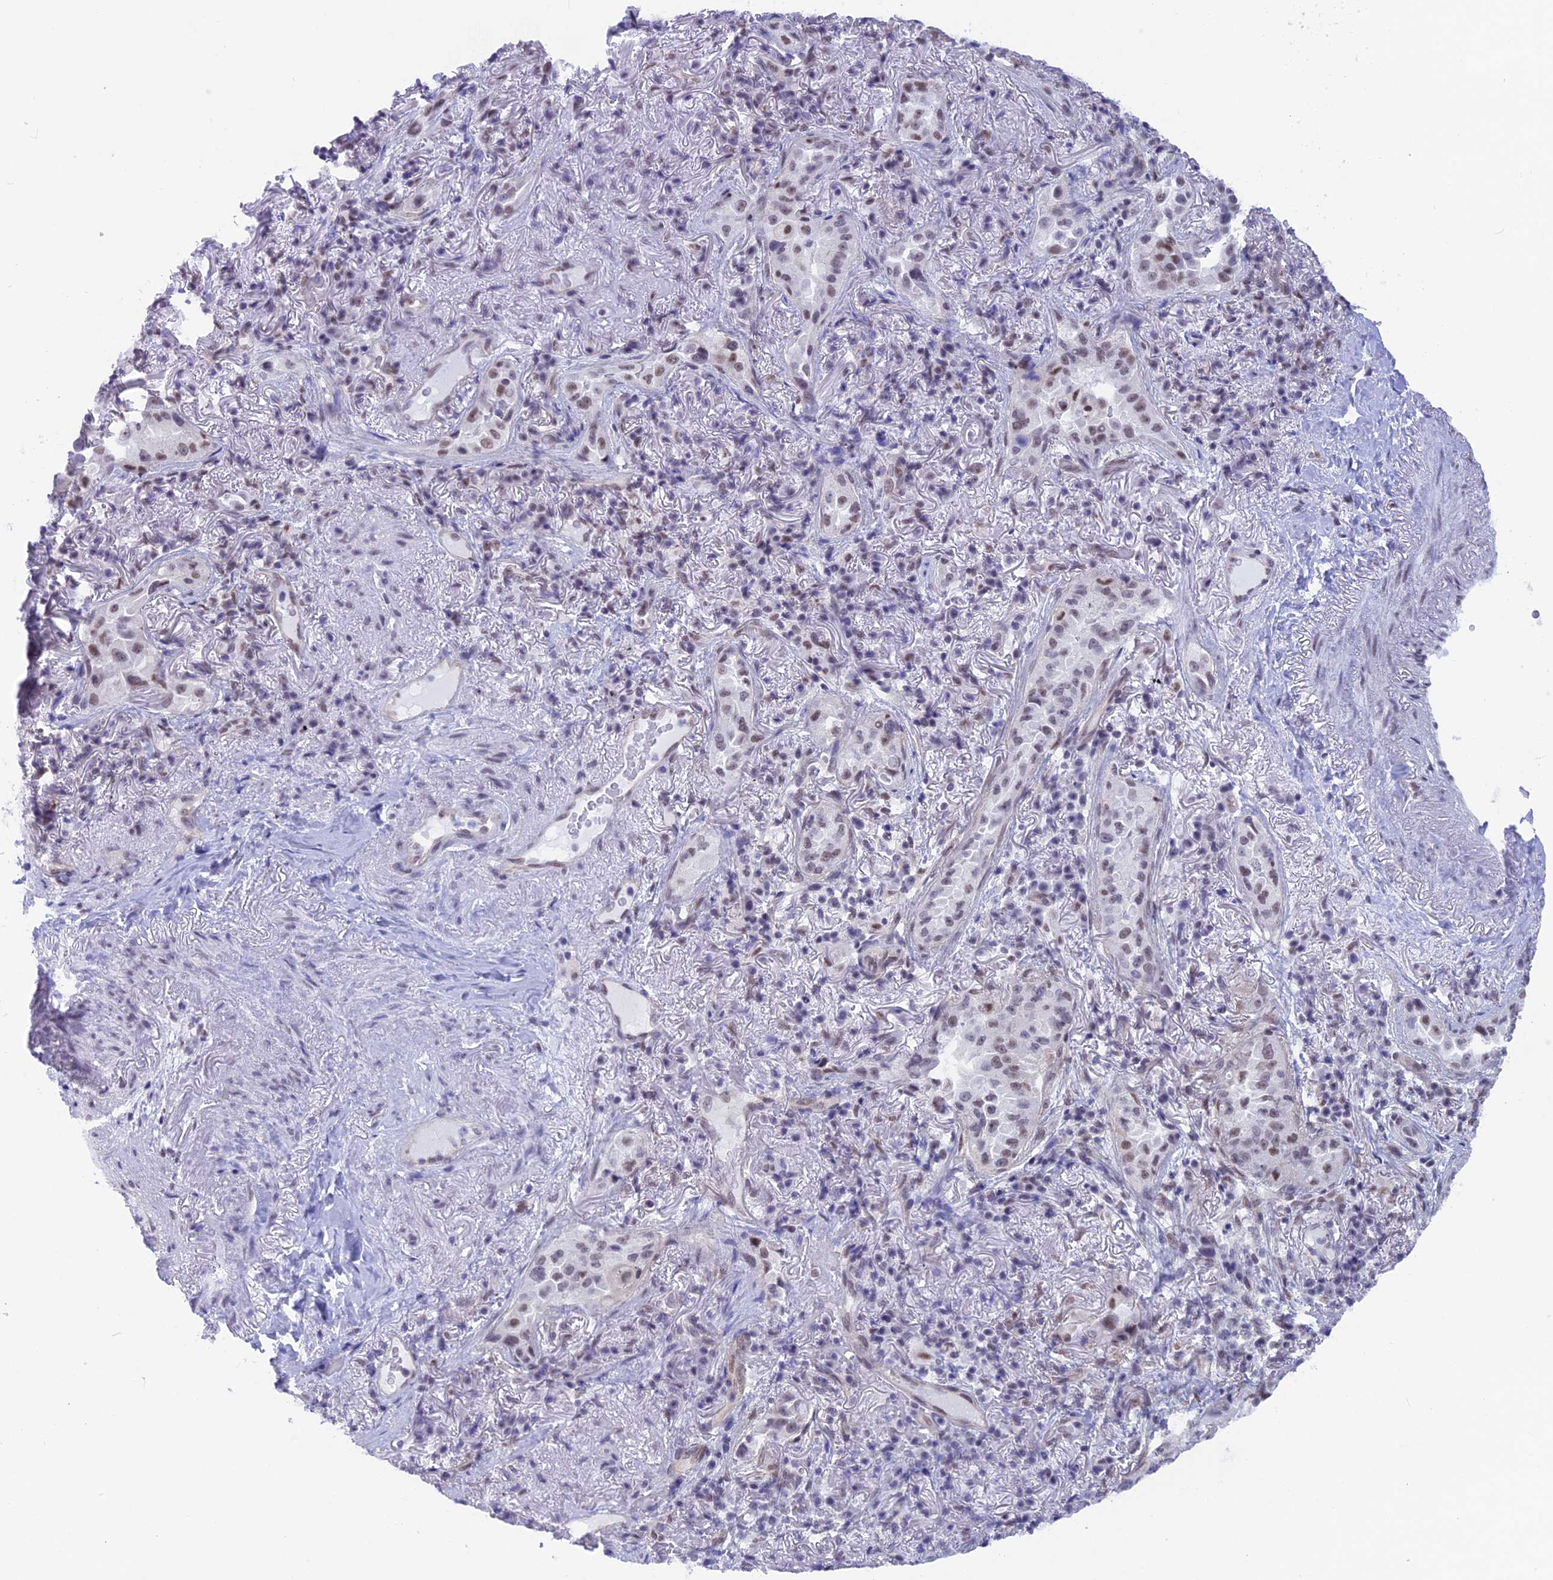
{"staining": {"intensity": "moderate", "quantity": "25%-75%", "location": "nuclear"}, "tissue": "lung cancer", "cell_type": "Tumor cells", "image_type": "cancer", "snomed": [{"axis": "morphology", "description": "Adenocarcinoma, NOS"}, {"axis": "topography", "description": "Lung"}], "caption": "Immunohistochemical staining of lung adenocarcinoma displays medium levels of moderate nuclear protein expression in about 25%-75% of tumor cells.", "gene": "SRSF5", "patient": {"sex": "female", "age": 69}}